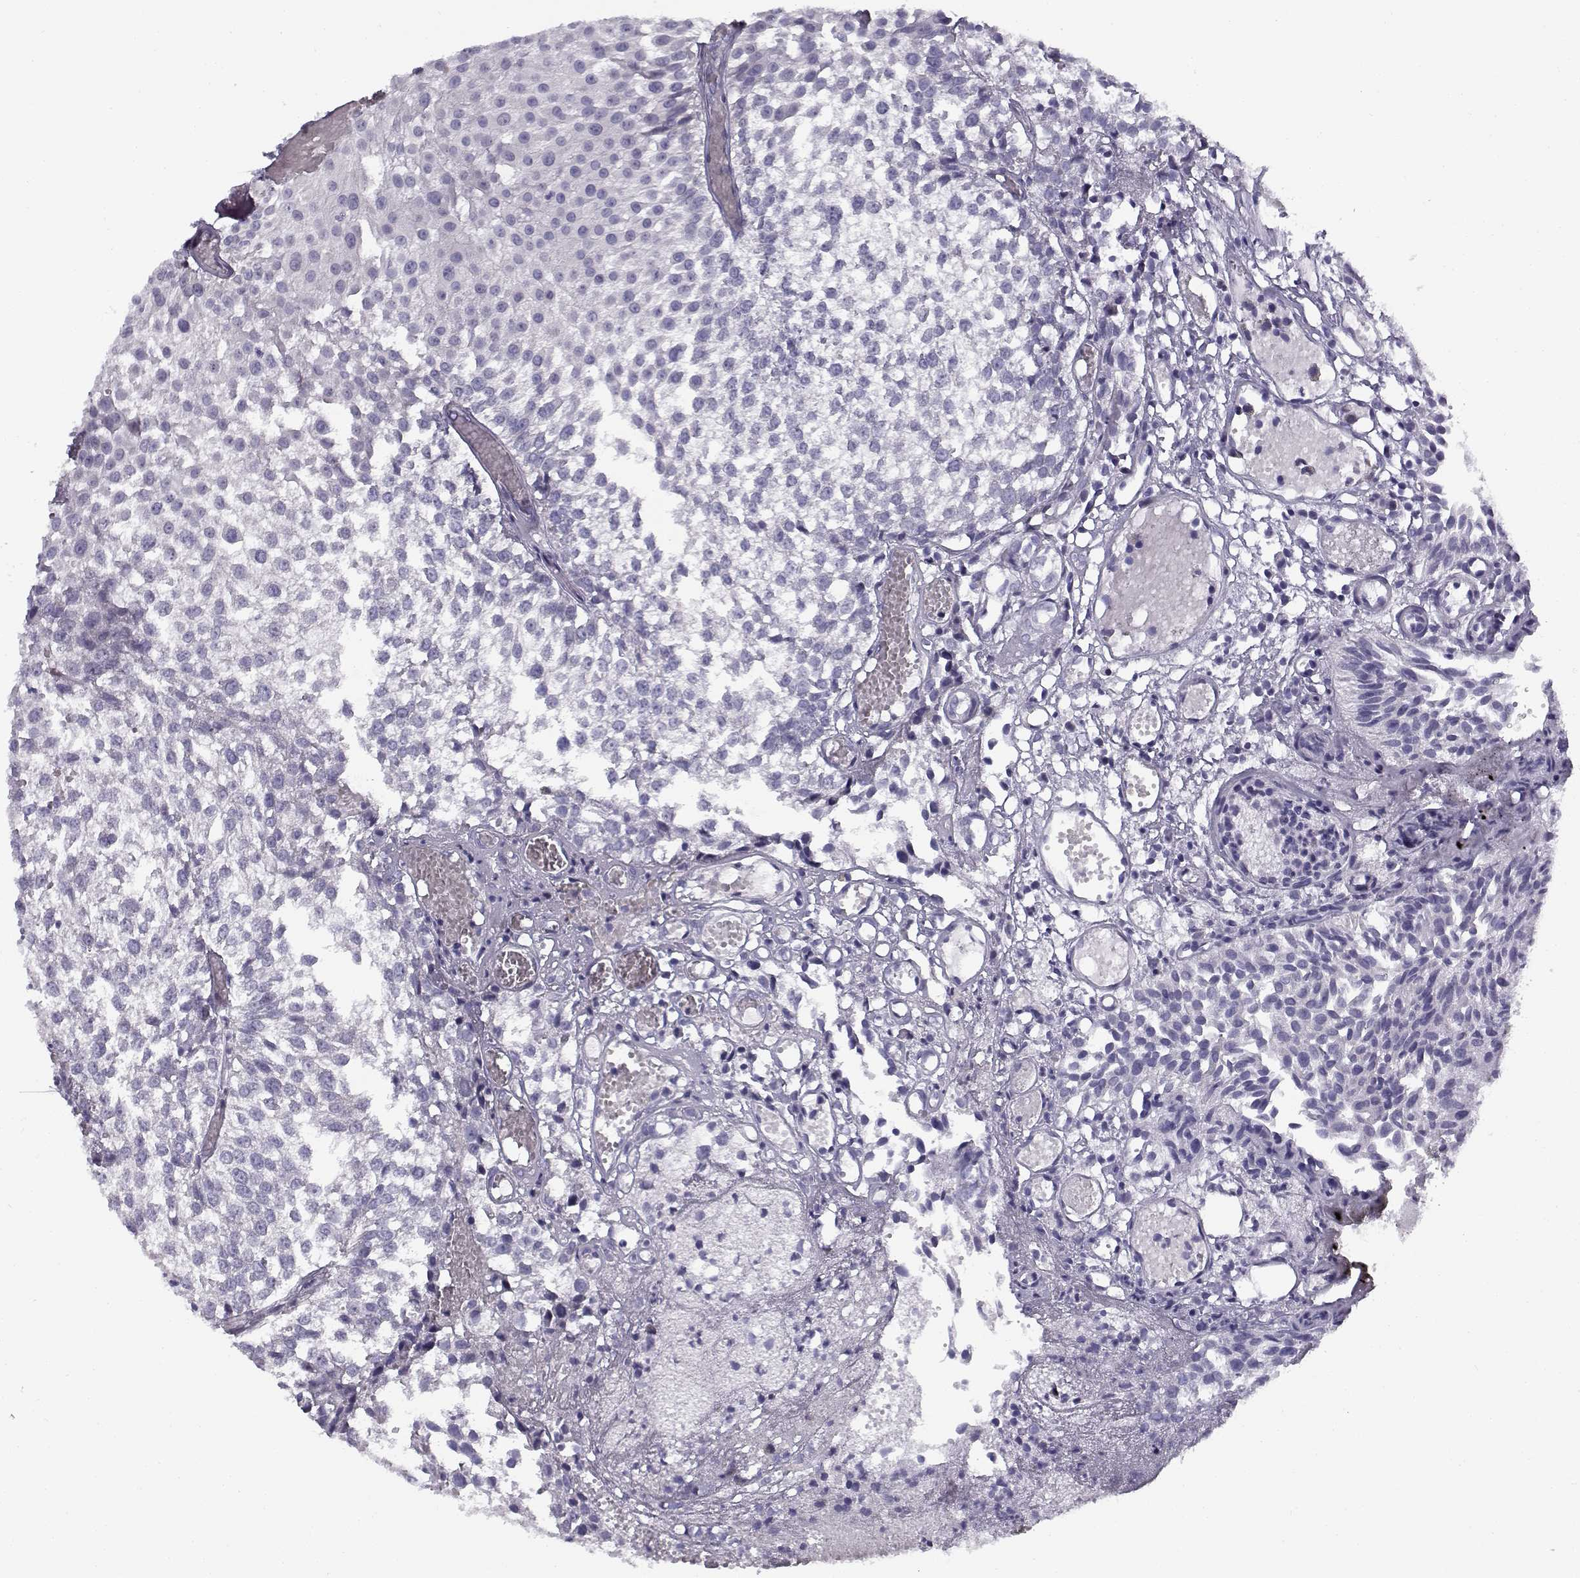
{"staining": {"intensity": "negative", "quantity": "none", "location": "none"}, "tissue": "urothelial cancer", "cell_type": "Tumor cells", "image_type": "cancer", "snomed": [{"axis": "morphology", "description": "Urothelial carcinoma, Low grade"}, {"axis": "topography", "description": "Urinary bladder"}], "caption": "Immunohistochemistry image of low-grade urothelial carcinoma stained for a protein (brown), which shows no staining in tumor cells. (Brightfield microscopy of DAB (3,3'-diaminobenzidine) IHC at high magnification).", "gene": "CREB3L3", "patient": {"sex": "male", "age": 79}}